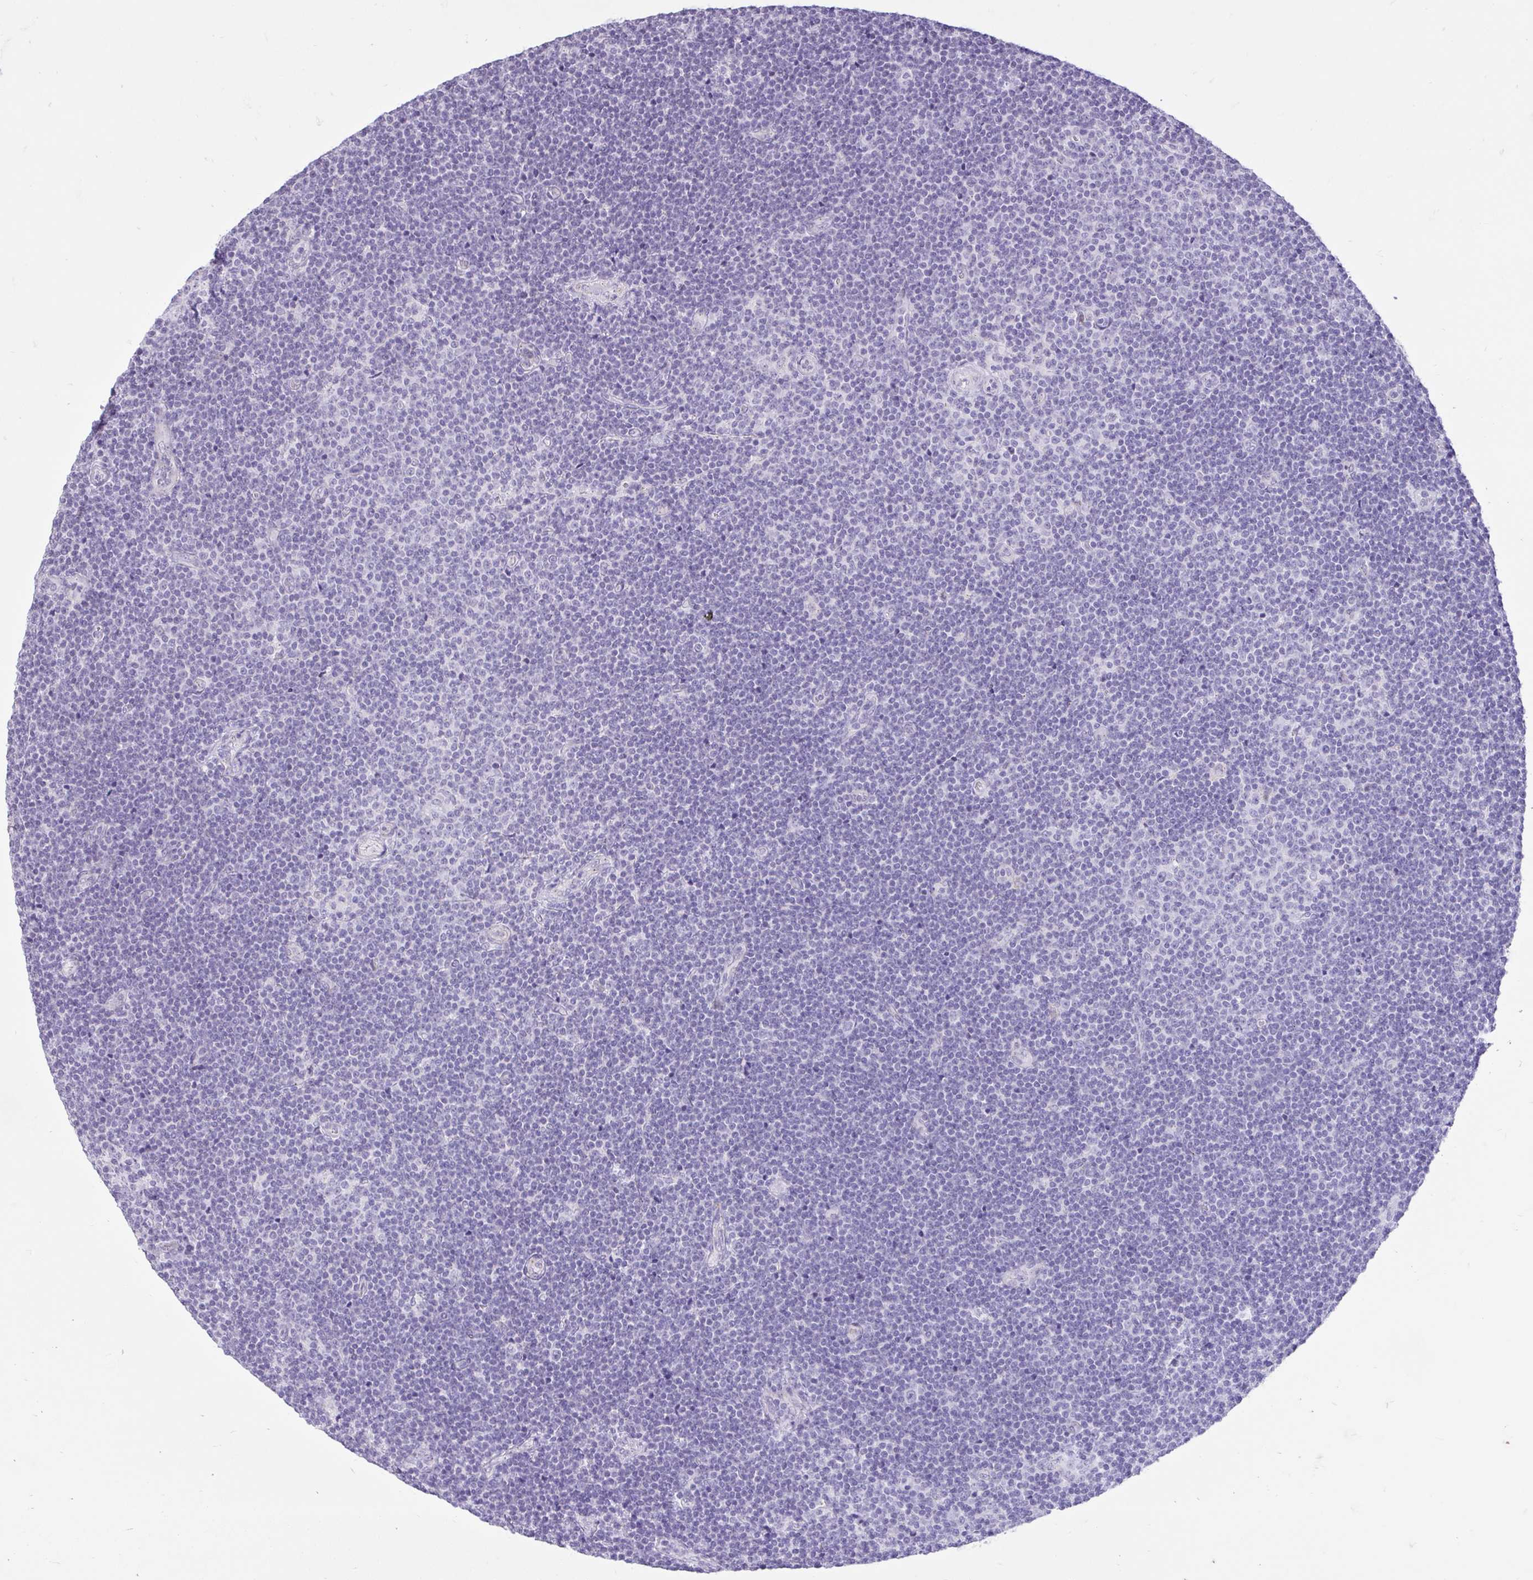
{"staining": {"intensity": "negative", "quantity": "none", "location": "none"}, "tissue": "lymphoma", "cell_type": "Tumor cells", "image_type": "cancer", "snomed": [{"axis": "morphology", "description": "Malignant lymphoma, non-Hodgkin's type, Low grade"}, {"axis": "topography", "description": "Lymph node"}], "caption": "There is no significant positivity in tumor cells of lymphoma.", "gene": "REEP1", "patient": {"sex": "male", "age": 48}}